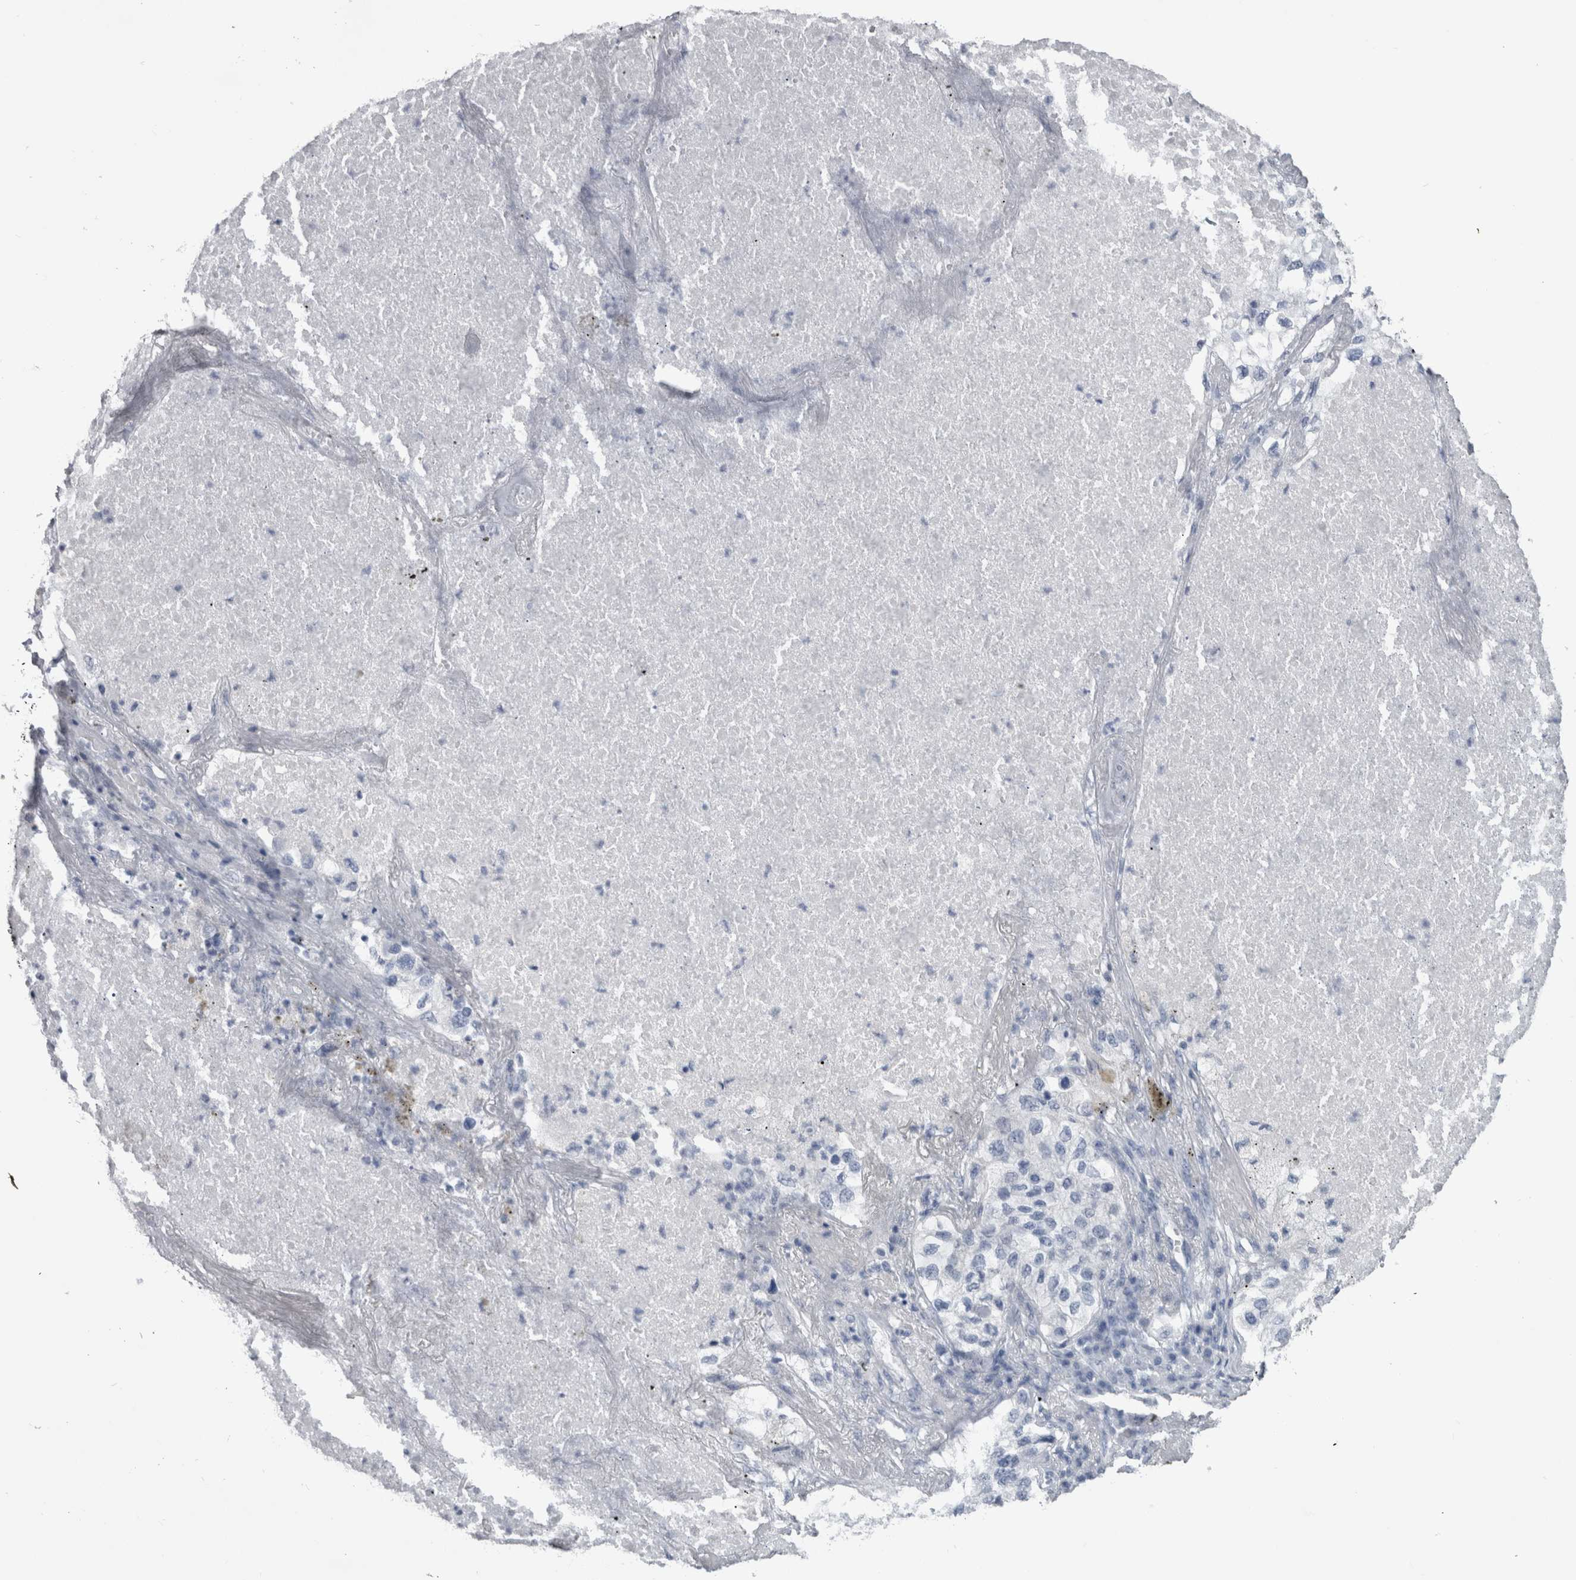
{"staining": {"intensity": "negative", "quantity": "none", "location": "none"}, "tissue": "lung cancer", "cell_type": "Tumor cells", "image_type": "cancer", "snomed": [{"axis": "morphology", "description": "Adenocarcinoma, NOS"}, {"axis": "topography", "description": "Lung"}], "caption": "DAB (3,3'-diaminobenzidine) immunohistochemical staining of adenocarcinoma (lung) demonstrates no significant expression in tumor cells.", "gene": "PTH", "patient": {"sex": "male", "age": 63}}